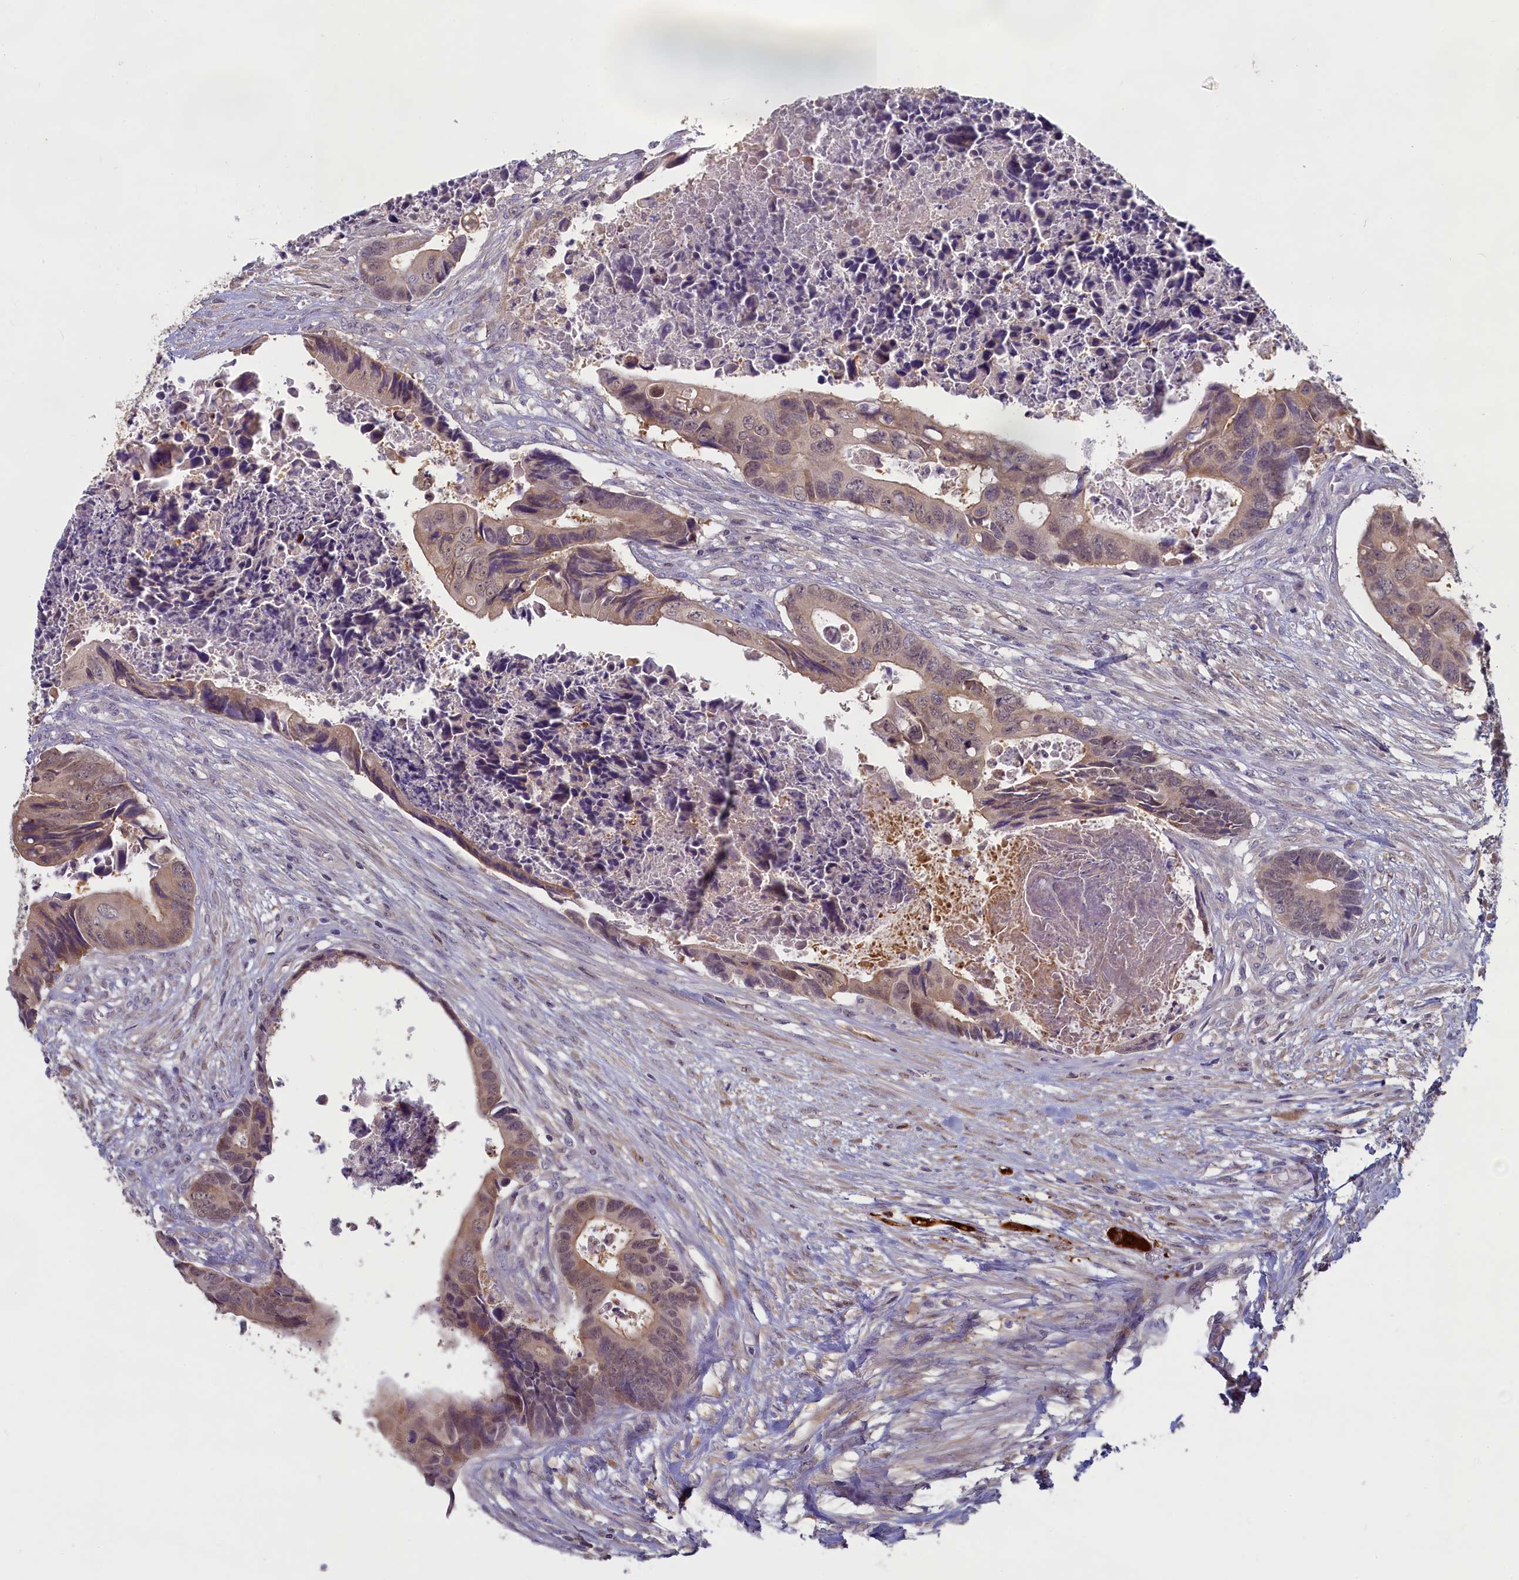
{"staining": {"intensity": "moderate", "quantity": ">75%", "location": "cytoplasmic/membranous,nuclear"}, "tissue": "colorectal cancer", "cell_type": "Tumor cells", "image_type": "cancer", "snomed": [{"axis": "morphology", "description": "Adenocarcinoma, NOS"}, {"axis": "topography", "description": "Rectum"}], "caption": "Colorectal adenocarcinoma stained with DAB (3,3'-diaminobenzidine) immunohistochemistry demonstrates medium levels of moderate cytoplasmic/membranous and nuclear expression in about >75% of tumor cells.", "gene": "UCHL3", "patient": {"sex": "female", "age": 78}}